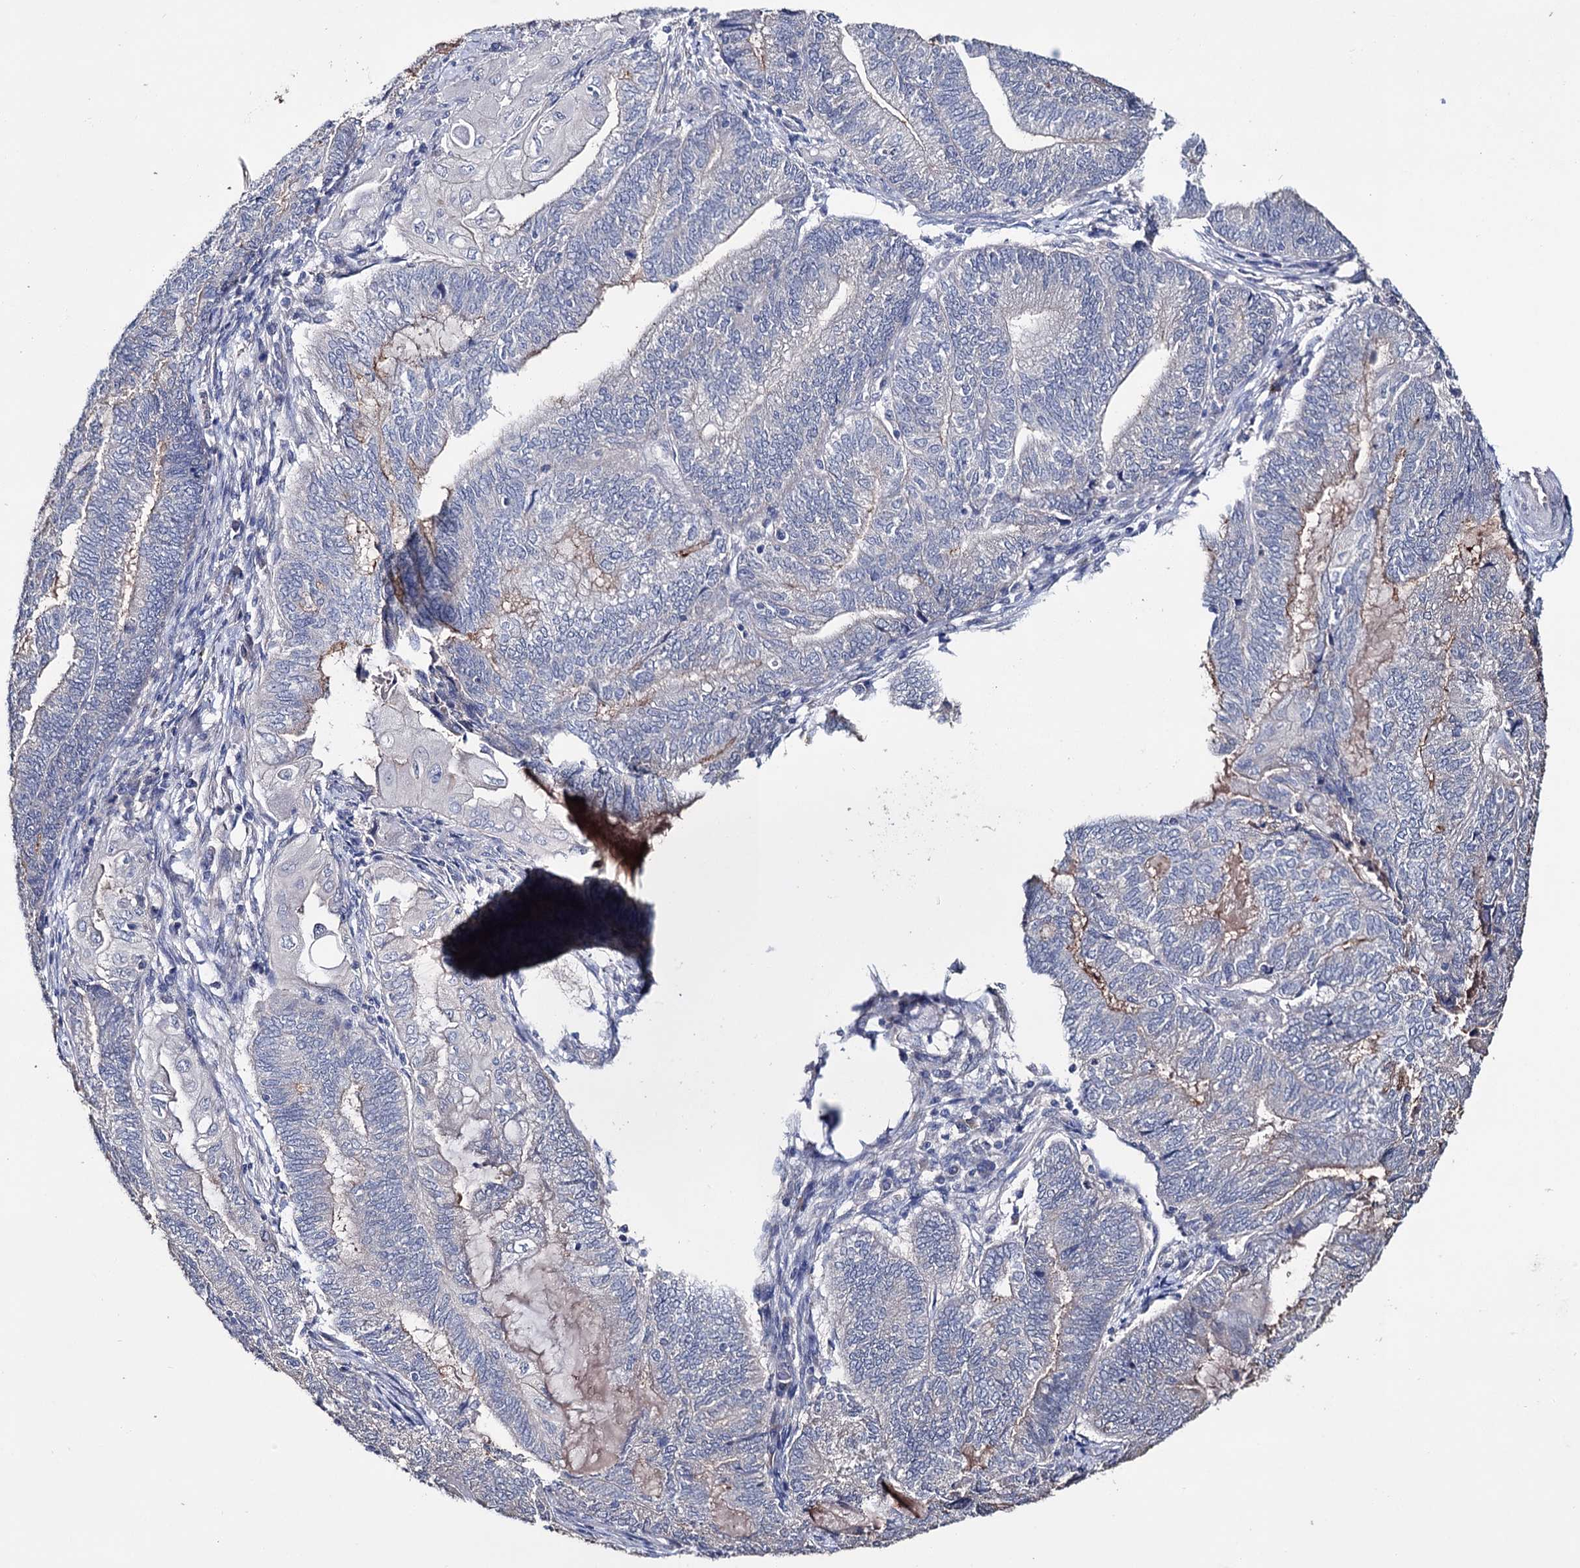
{"staining": {"intensity": "negative", "quantity": "none", "location": "none"}, "tissue": "endometrial cancer", "cell_type": "Tumor cells", "image_type": "cancer", "snomed": [{"axis": "morphology", "description": "Adenocarcinoma, NOS"}, {"axis": "topography", "description": "Uterus"}, {"axis": "topography", "description": "Endometrium"}], "caption": "DAB (3,3'-diaminobenzidine) immunohistochemical staining of human endometrial adenocarcinoma demonstrates no significant staining in tumor cells.", "gene": "EPB41L5", "patient": {"sex": "female", "age": 70}}